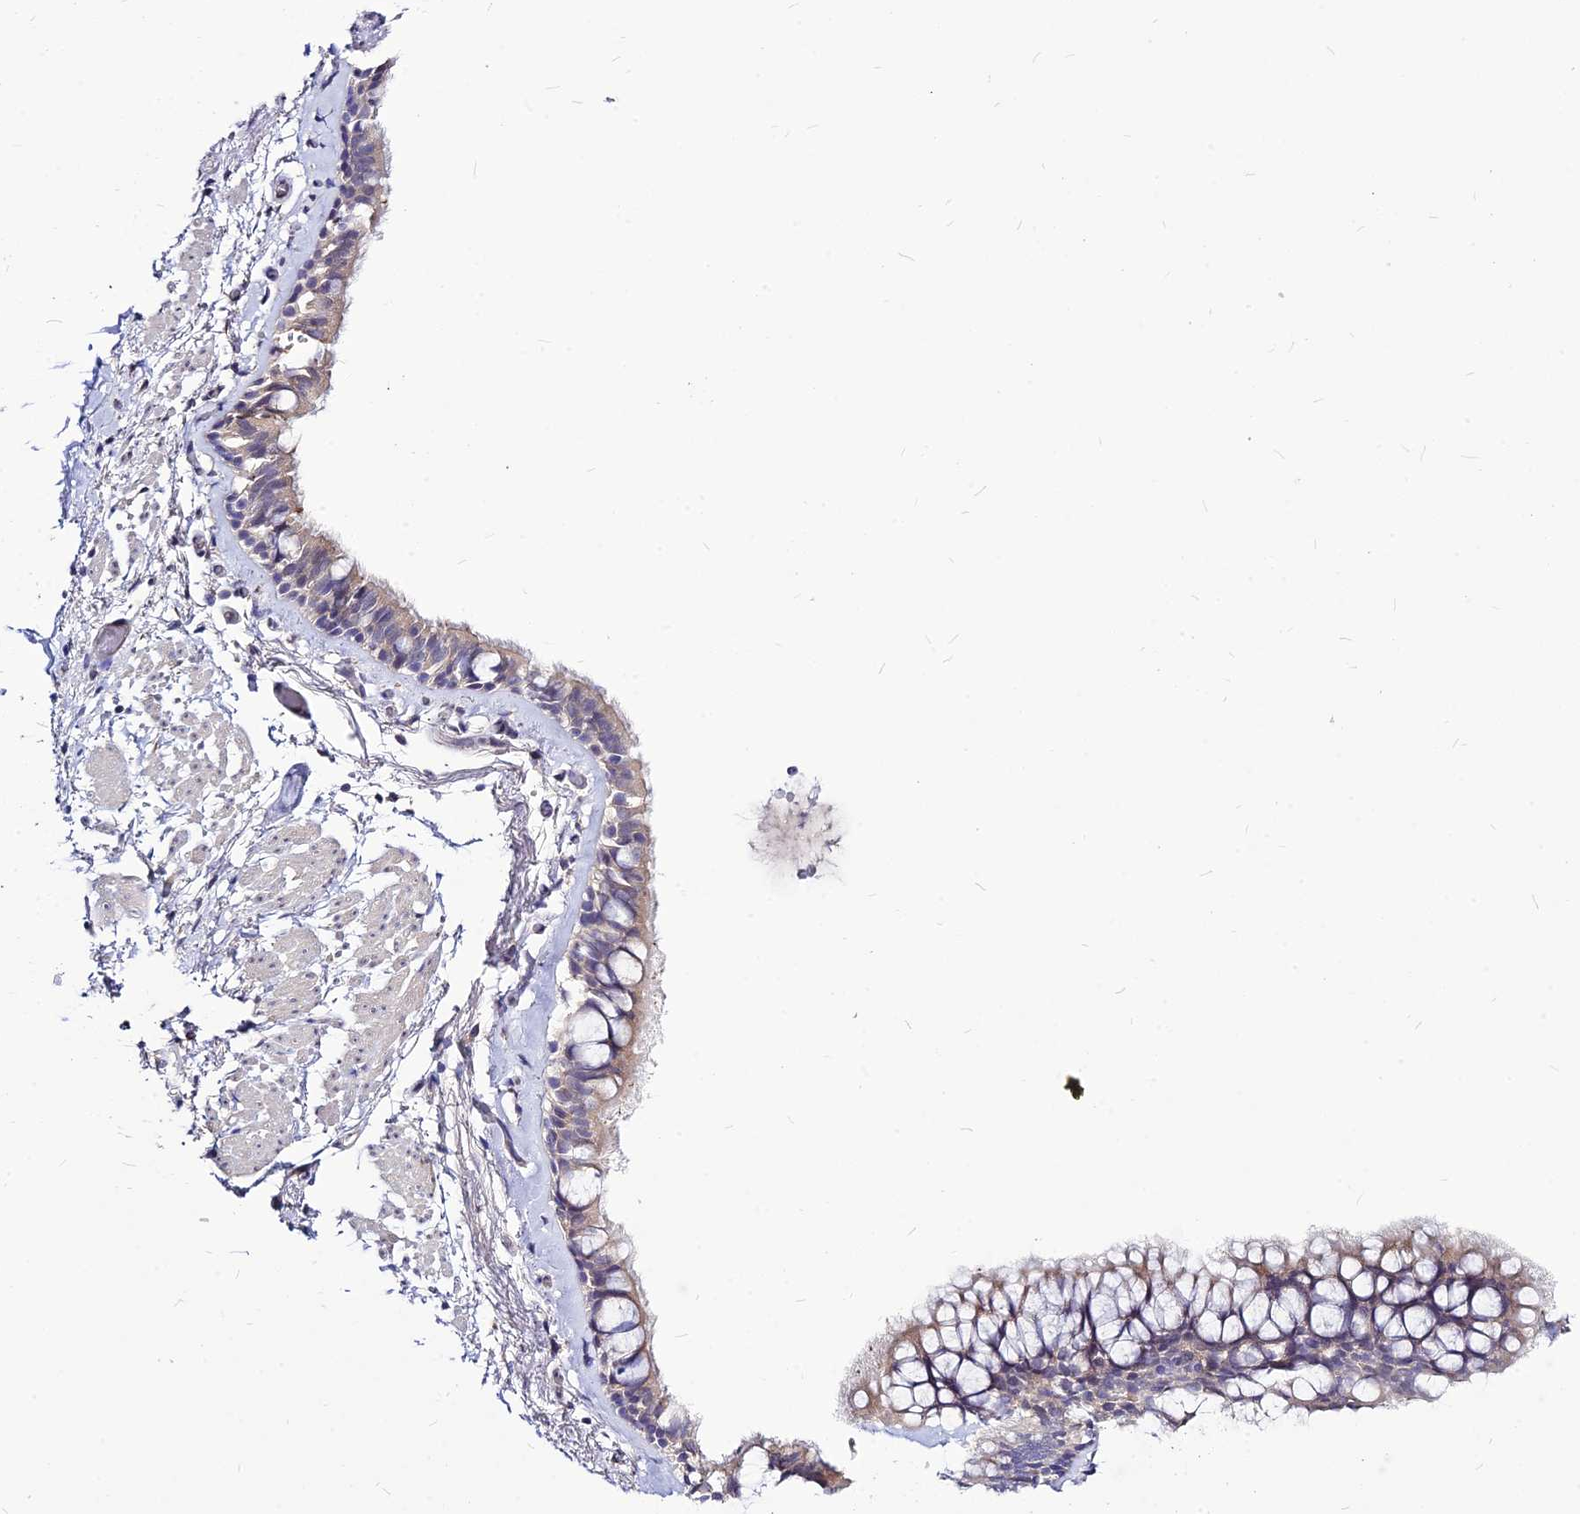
{"staining": {"intensity": "weak", "quantity": "<25%", "location": "cytoplasmic/membranous"}, "tissue": "bronchus", "cell_type": "Respiratory epithelial cells", "image_type": "normal", "snomed": [{"axis": "morphology", "description": "Normal tissue, NOS"}, {"axis": "topography", "description": "Bronchus"}], "caption": "Protein analysis of normal bronchus shows no significant staining in respiratory epithelial cells. (Immunohistochemistry, brightfield microscopy, high magnification).", "gene": "CZIB", "patient": {"sex": "male", "age": 65}}